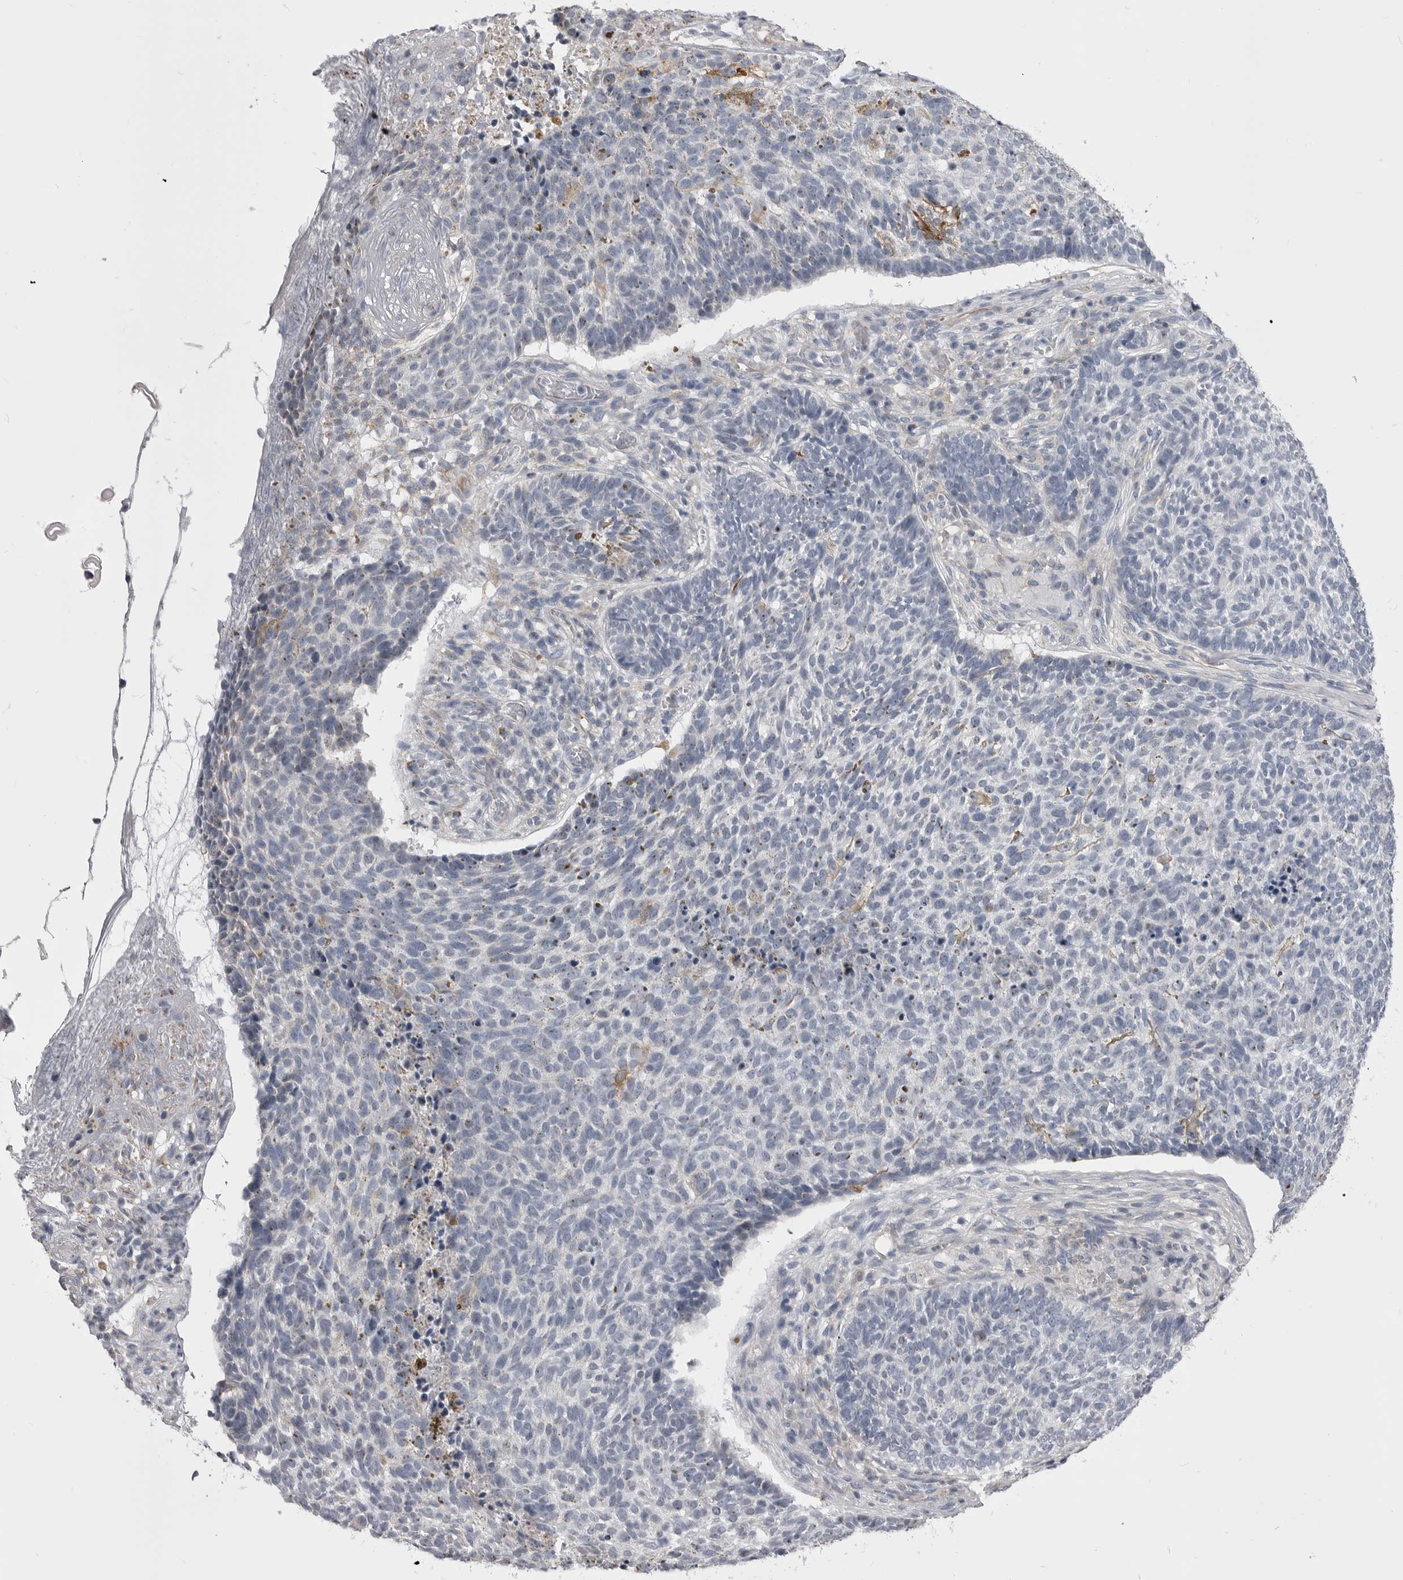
{"staining": {"intensity": "negative", "quantity": "none", "location": "none"}, "tissue": "skin cancer", "cell_type": "Tumor cells", "image_type": "cancer", "snomed": [{"axis": "morphology", "description": "Basal cell carcinoma"}, {"axis": "topography", "description": "Skin"}], "caption": "DAB immunohistochemical staining of human basal cell carcinoma (skin) shows no significant staining in tumor cells. (DAB immunohistochemistry (IHC), high magnification).", "gene": "OPLAH", "patient": {"sex": "male", "age": 85}}